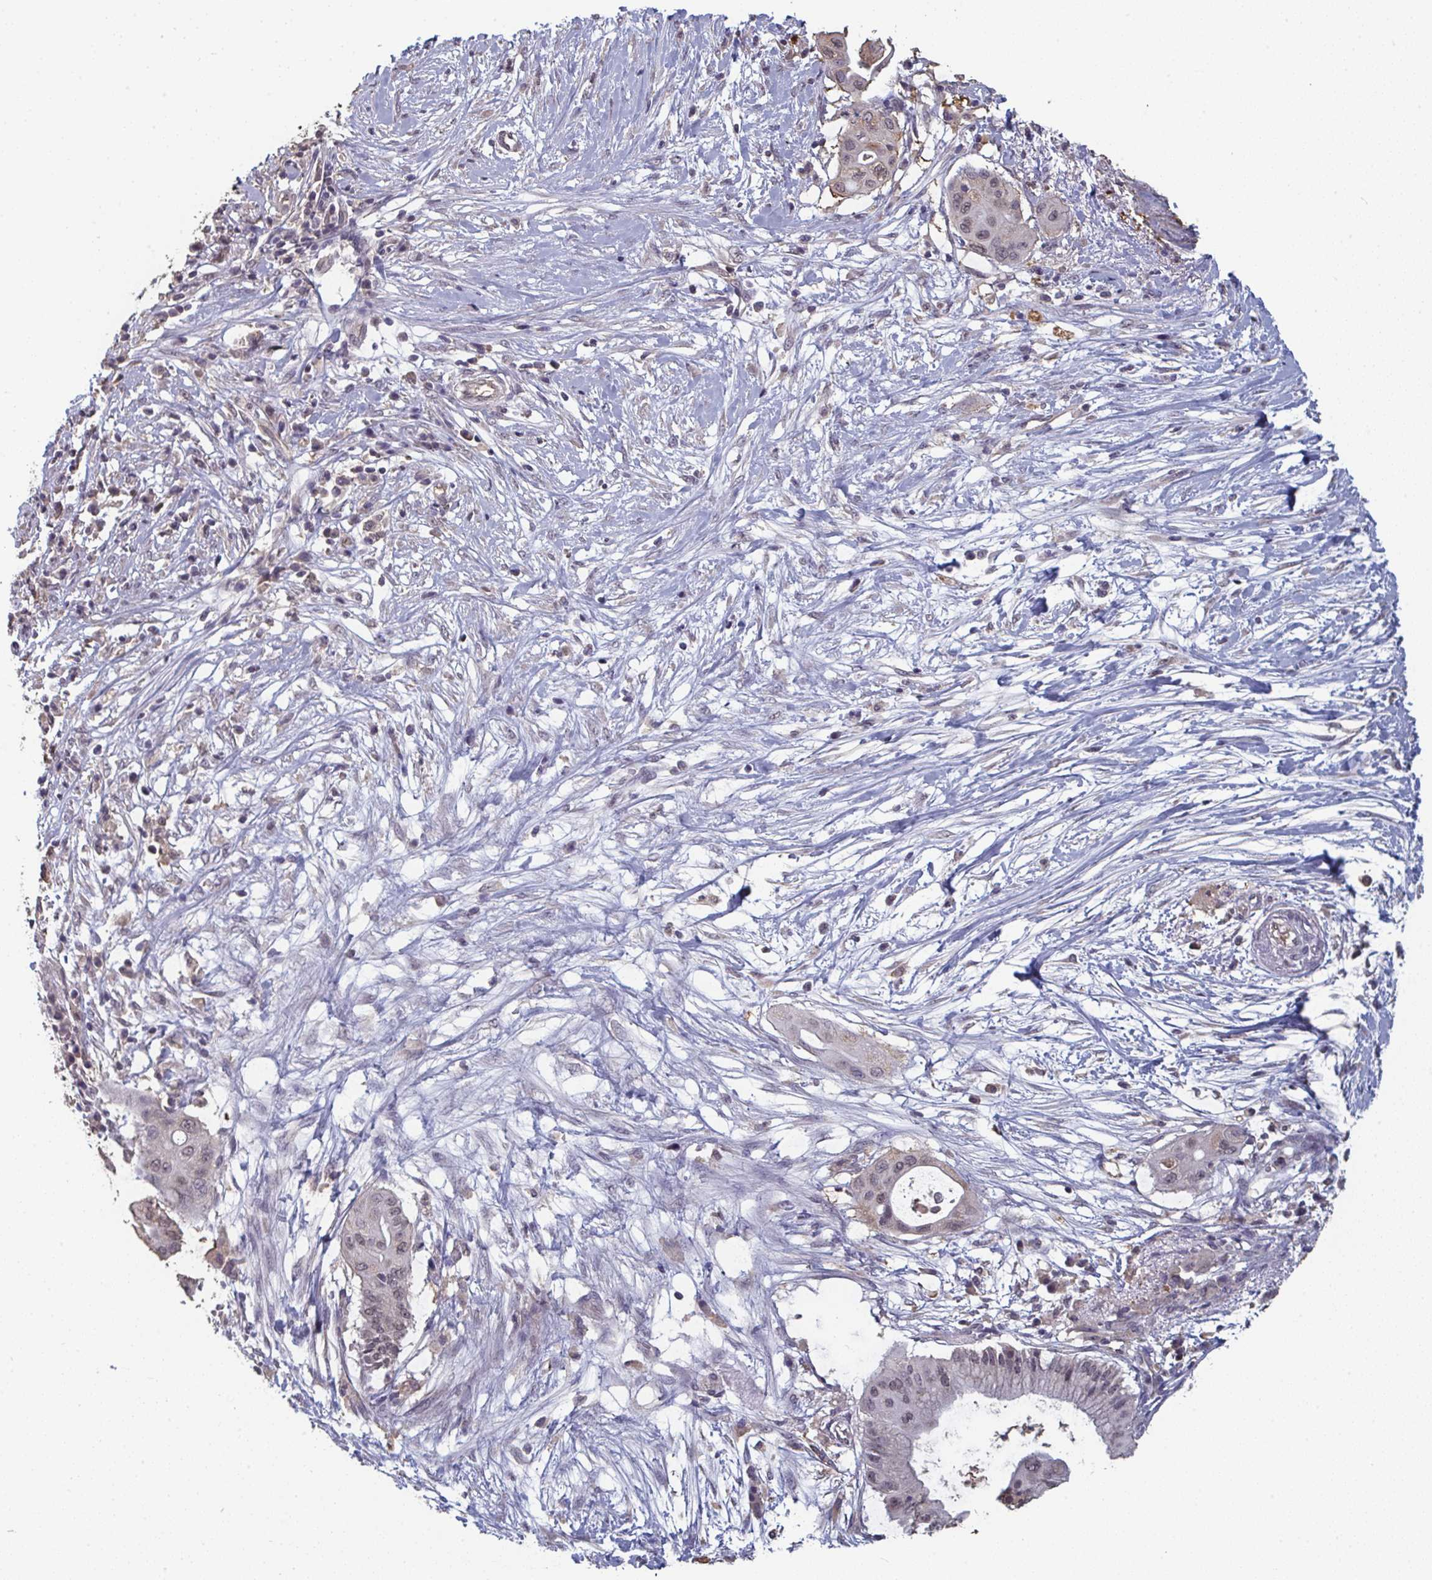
{"staining": {"intensity": "weak", "quantity": "<25%", "location": "nuclear"}, "tissue": "pancreatic cancer", "cell_type": "Tumor cells", "image_type": "cancer", "snomed": [{"axis": "morphology", "description": "Adenocarcinoma, NOS"}, {"axis": "topography", "description": "Pancreas"}], "caption": "The histopathology image exhibits no significant expression in tumor cells of pancreatic cancer. (DAB immunohistochemistry with hematoxylin counter stain).", "gene": "LIX1", "patient": {"sex": "male", "age": 68}}